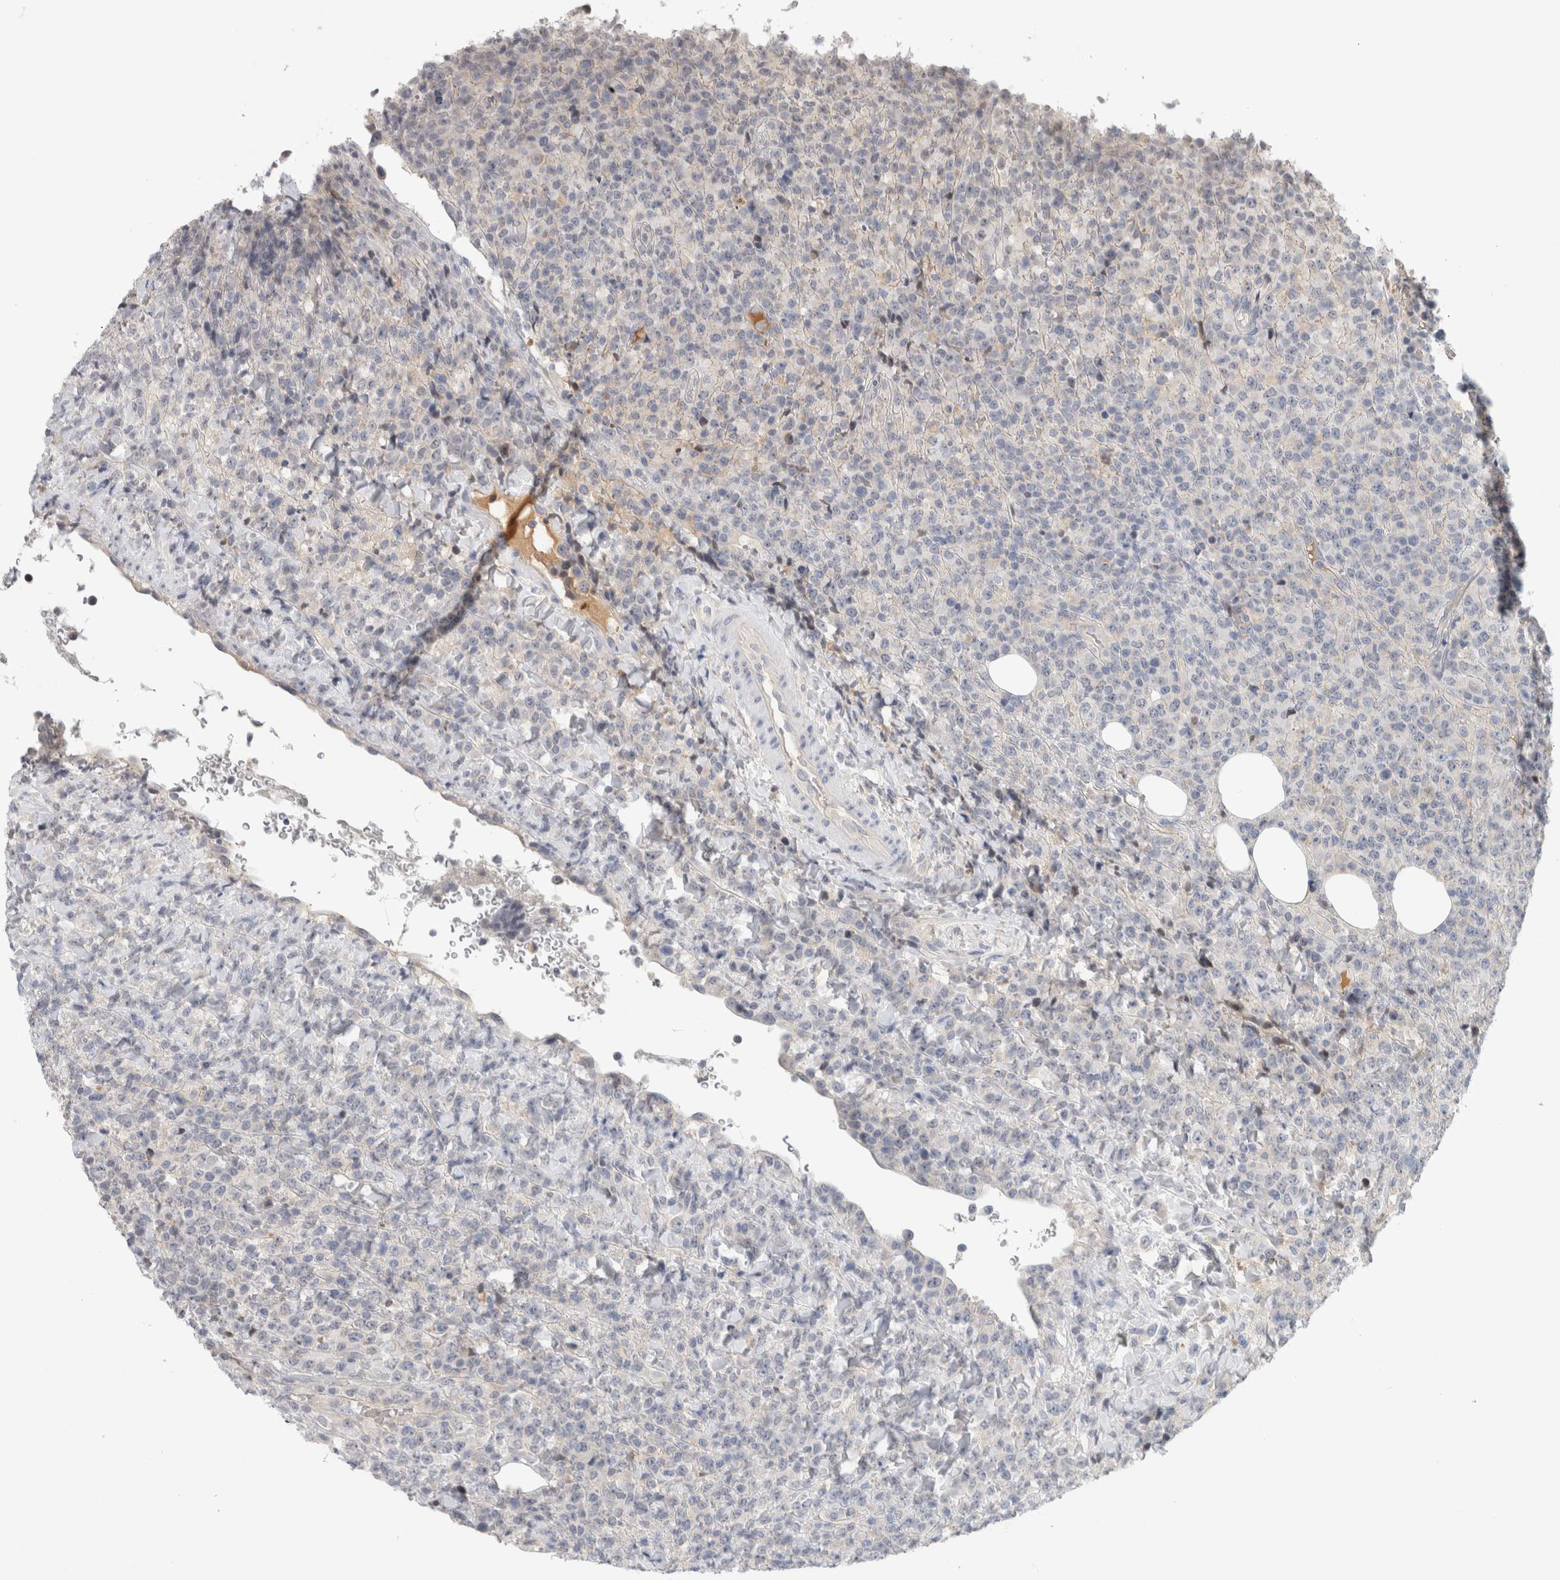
{"staining": {"intensity": "negative", "quantity": "none", "location": "none"}, "tissue": "lymphoma", "cell_type": "Tumor cells", "image_type": "cancer", "snomed": [{"axis": "morphology", "description": "Malignant lymphoma, non-Hodgkin's type, High grade"}, {"axis": "topography", "description": "Lymph node"}], "caption": "Malignant lymphoma, non-Hodgkin's type (high-grade) was stained to show a protein in brown. There is no significant positivity in tumor cells.", "gene": "TONSL", "patient": {"sex": "male", "age": 13}}